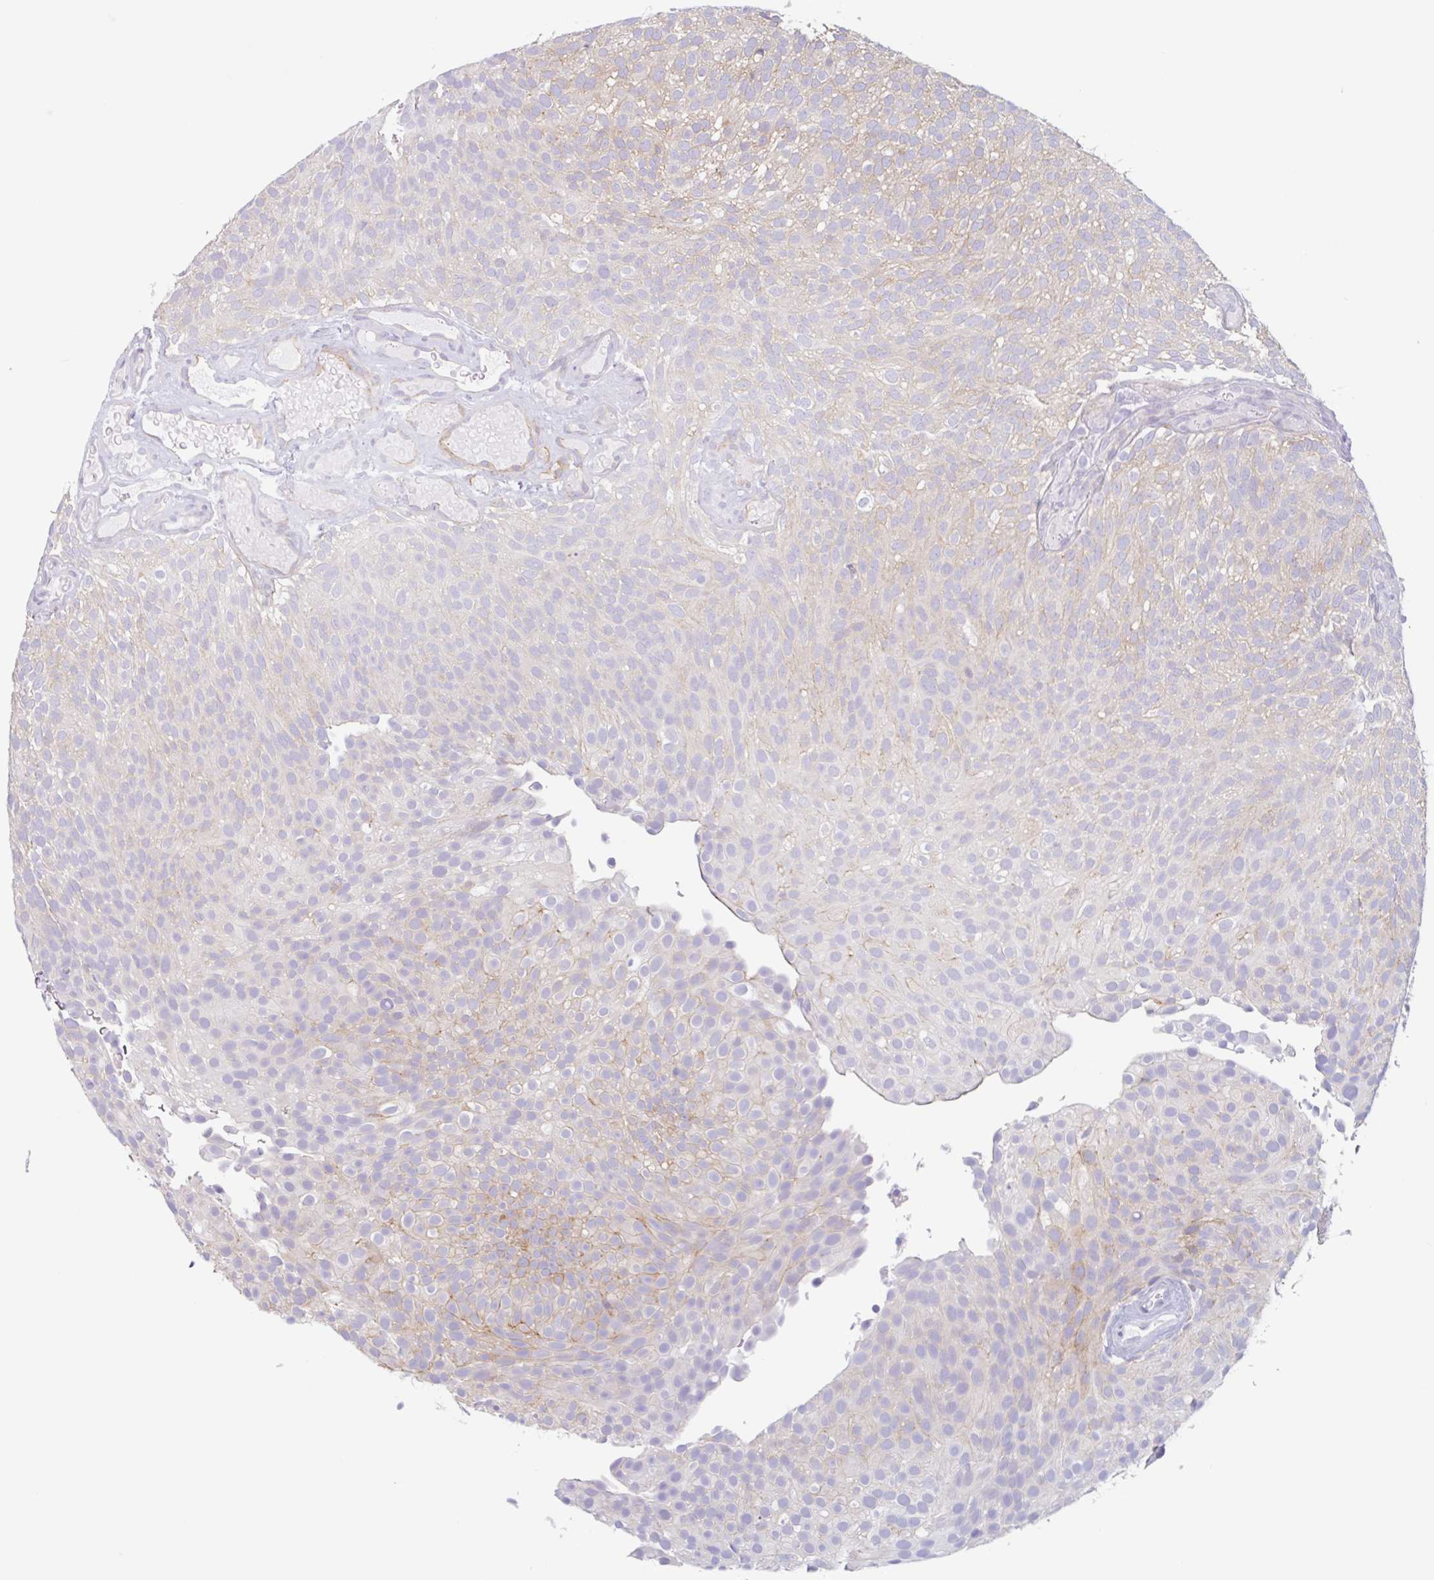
{"staining": {"intensity": "weak", "quantity": "<25%", "location": "cytoplasmic/membranous"}, "tissue": "urothelial cancer", "cell_type": "Tumor cells", "image_type": "cancer", "snomed": [{"axis": "morphology", "description": "Urothelial carcinoma, Low grade"}, {"axis": "topography", "description": "Urinary bladder"}], "caption": "Immunohistochemistry of human urothelial cancer reveals no staining in tumor cells. (Immunohistochemistry (ihc), brightfield microscopy, high magnification).", "gene": "MYH10", "patient": {"sex": "male", "age": 78}}